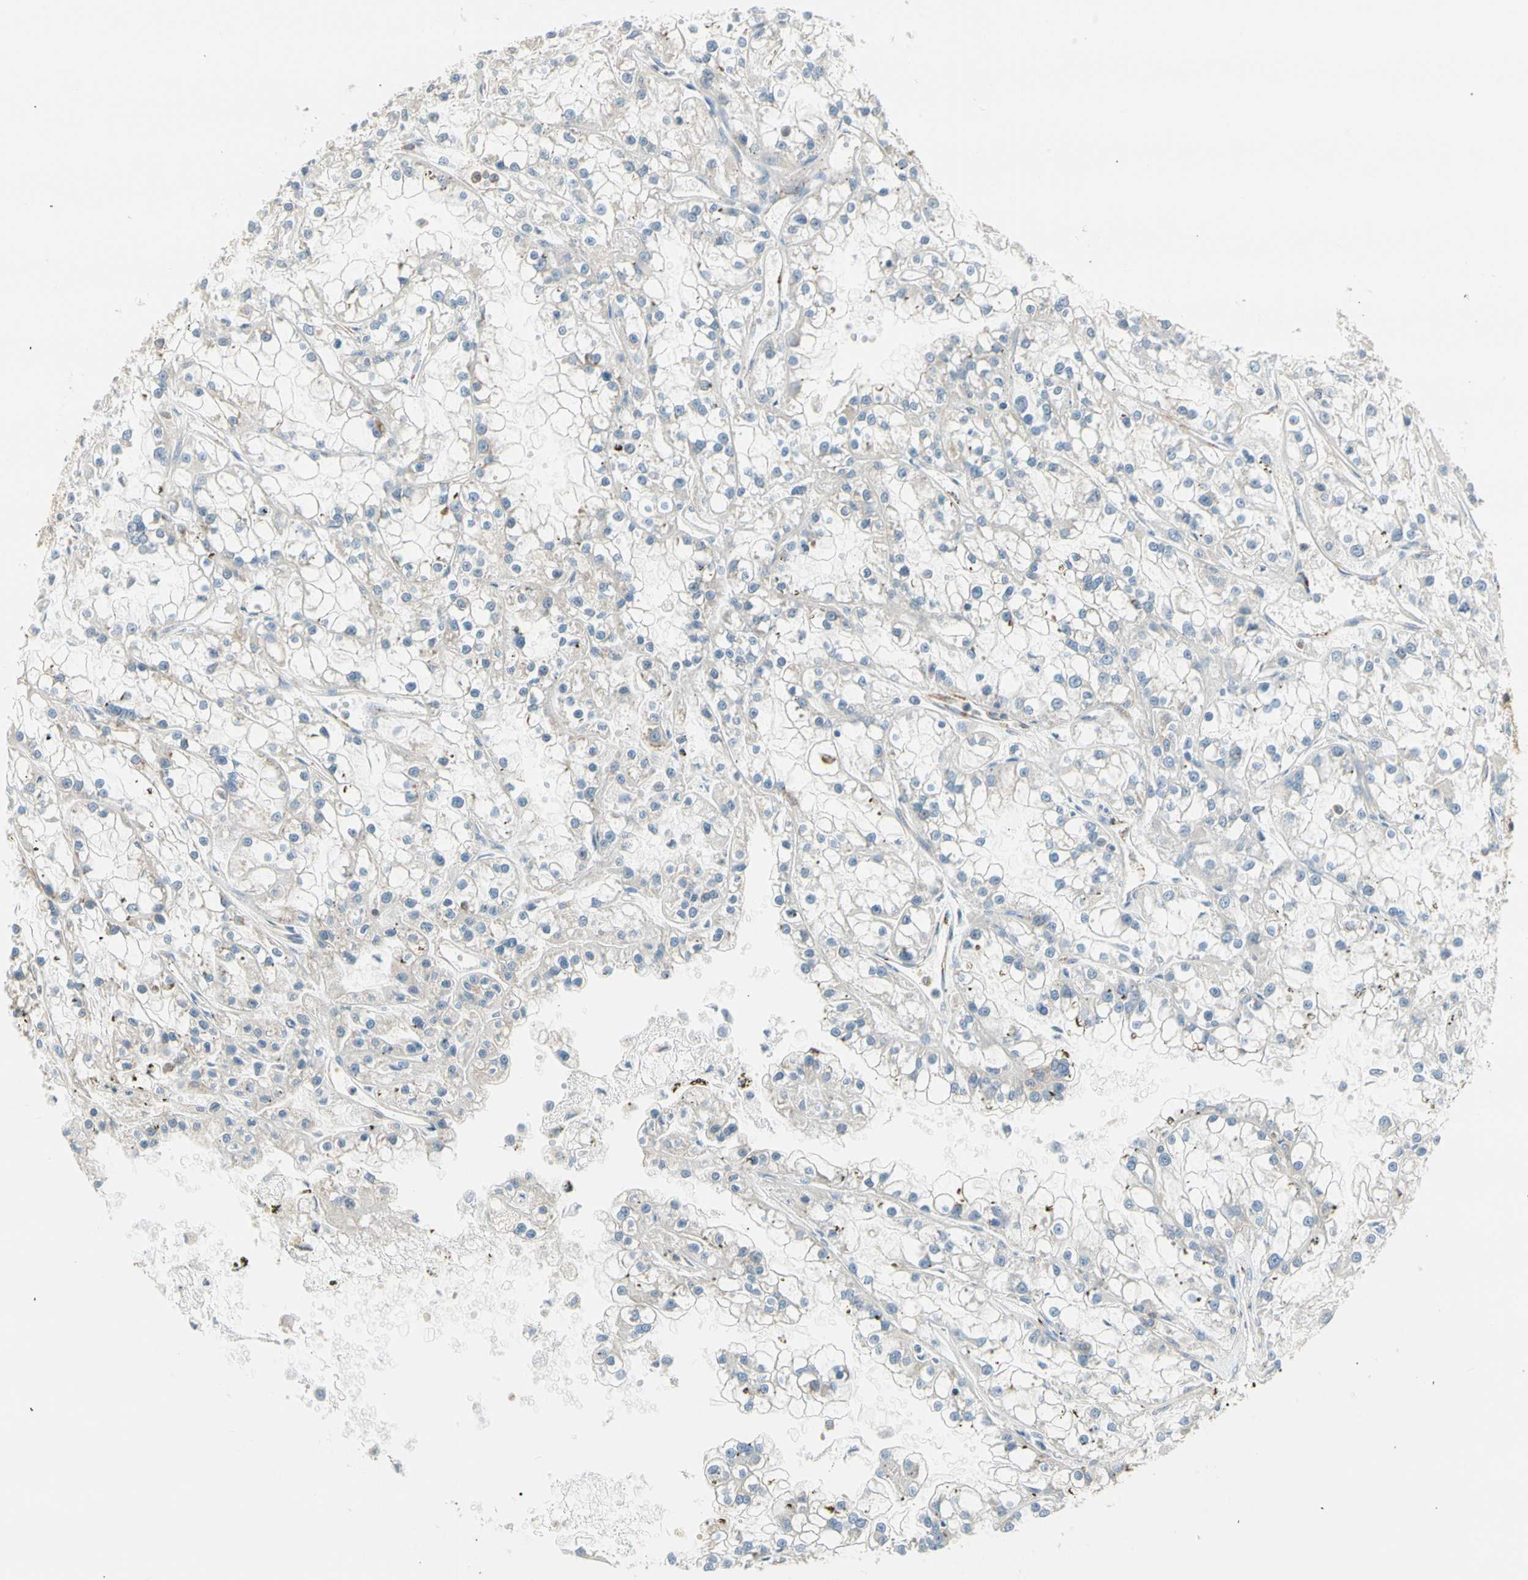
{"staining": {"intensity": "weak", "quantity": ">75%", "location": "cytoplasmic/membranous"}, "tissue": "renal cancer", "cell_type": "Tumor cells", "image_type": "cancer", "snomed": [{"axis": "morphology", "description": "Adenocarcinoma, NOS"}, {"axis": "topography", "description": "Kidney"}], "caption": "IHC photomicrograph of neoplastic tissue: renal cancer stained using IHC exhibits low levels of weak protein expression localized specifically in the cytoplasmic/membranous of tumor cells, appearing as a cytoplasmic/membranous brown color.", "gene": "AGFG1", "patient": {"sex": "female", "age": 52}}